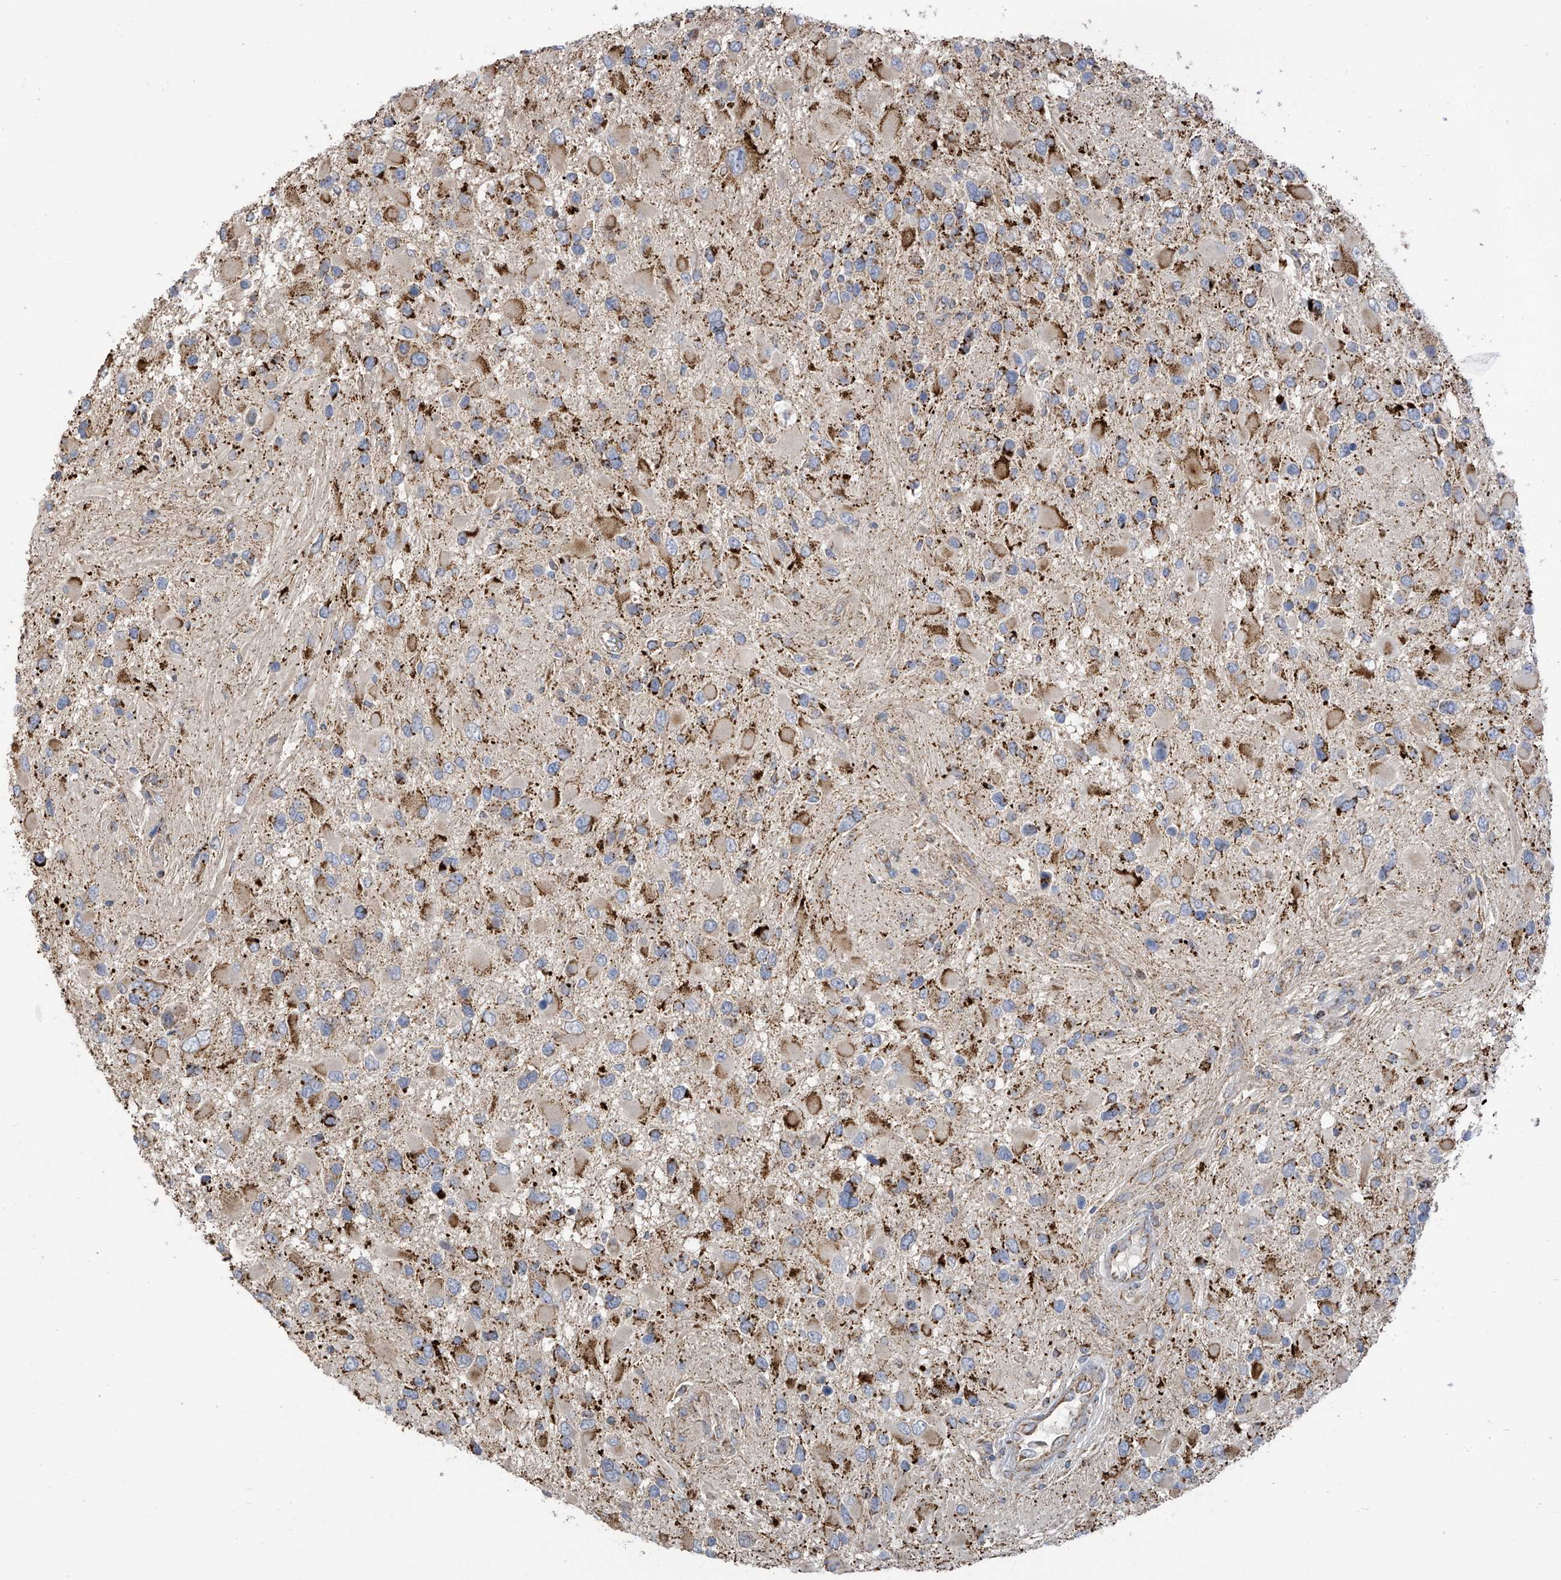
{"staining": {"intensity": "strong", "quantity": "25%-75%", "location": "cytoplasmic/membranous"}, "tissue": "glioma", "cell_type": "Tumor cells", "image_type": "cancer", "snomed": [{"axis": "morphology", "description": "Glioma, malignant, High grade"}, {"axis": "topography", "description": "Brain"}], "caption": "Immunohistochemical staining of glioma shows high levels of strong cytoplasmic/membranous protein staining in approximately 25%-75% of tumor cells.", "gene": "PNPT1", "patient": {"sex": "male", "age": 53}}